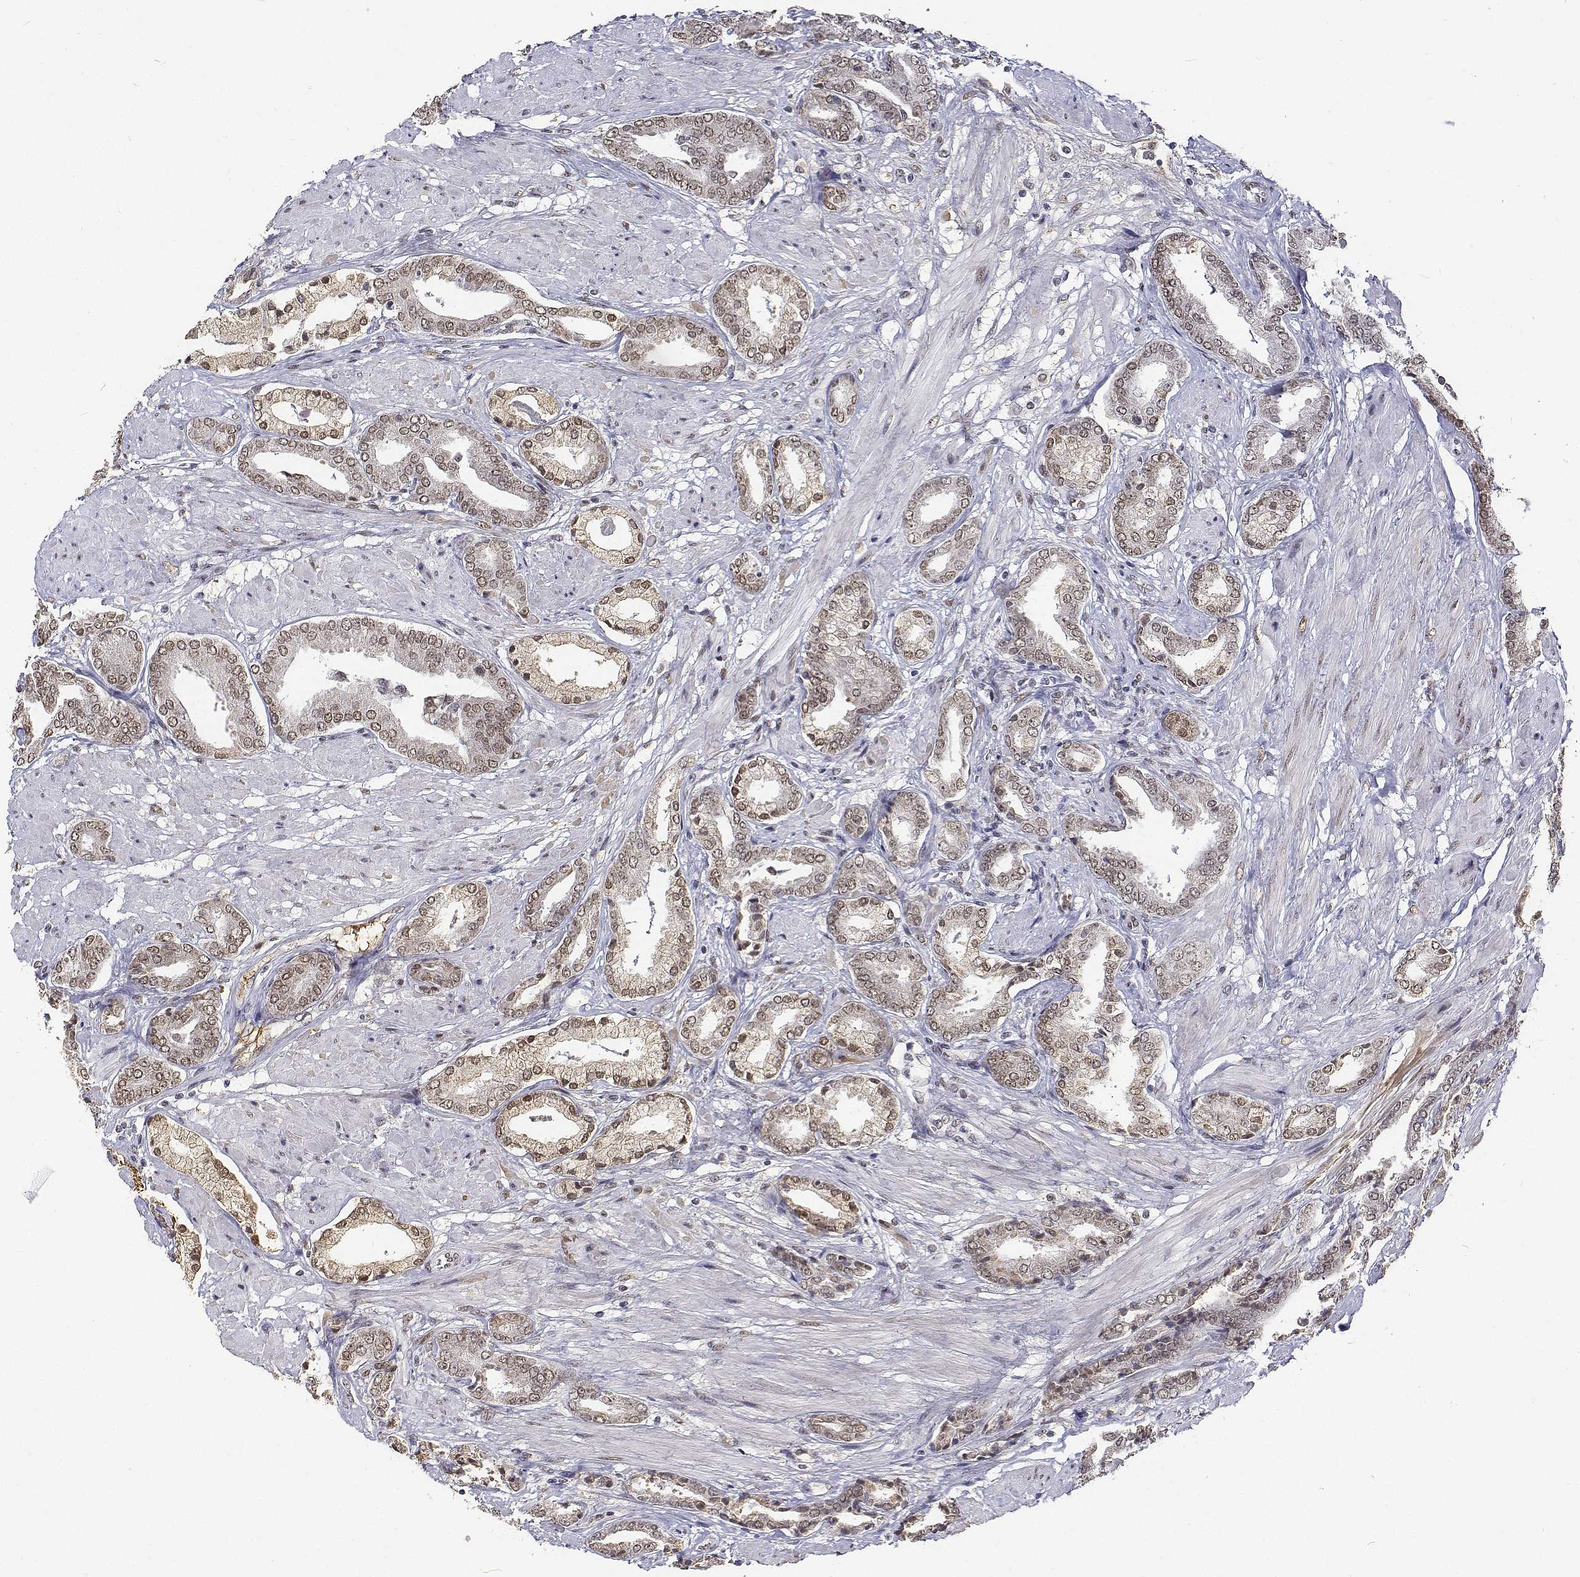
{"staining": {"intensity": "weak", "quantity": ">75%", "location": "nuclear"}, "tissue": "prostate cancer", "cell_type": "Tumor cells", "image_type": "cancer", "snomed": [{"axis": "morphology", "description": "Adenocarcinoma, High grade"}, {"axis": "topography", "description": "Prostate"}], "caption": "Immunohistochemistry of human prostate cancer (high-grade adenocarcinoma) exhibits low levels of weak nuclear expression in about >75% of tumor cells. Nuclei are stained in blue.", "gene": "ATRX", "patient": {"sex": "male", "age": 56}}